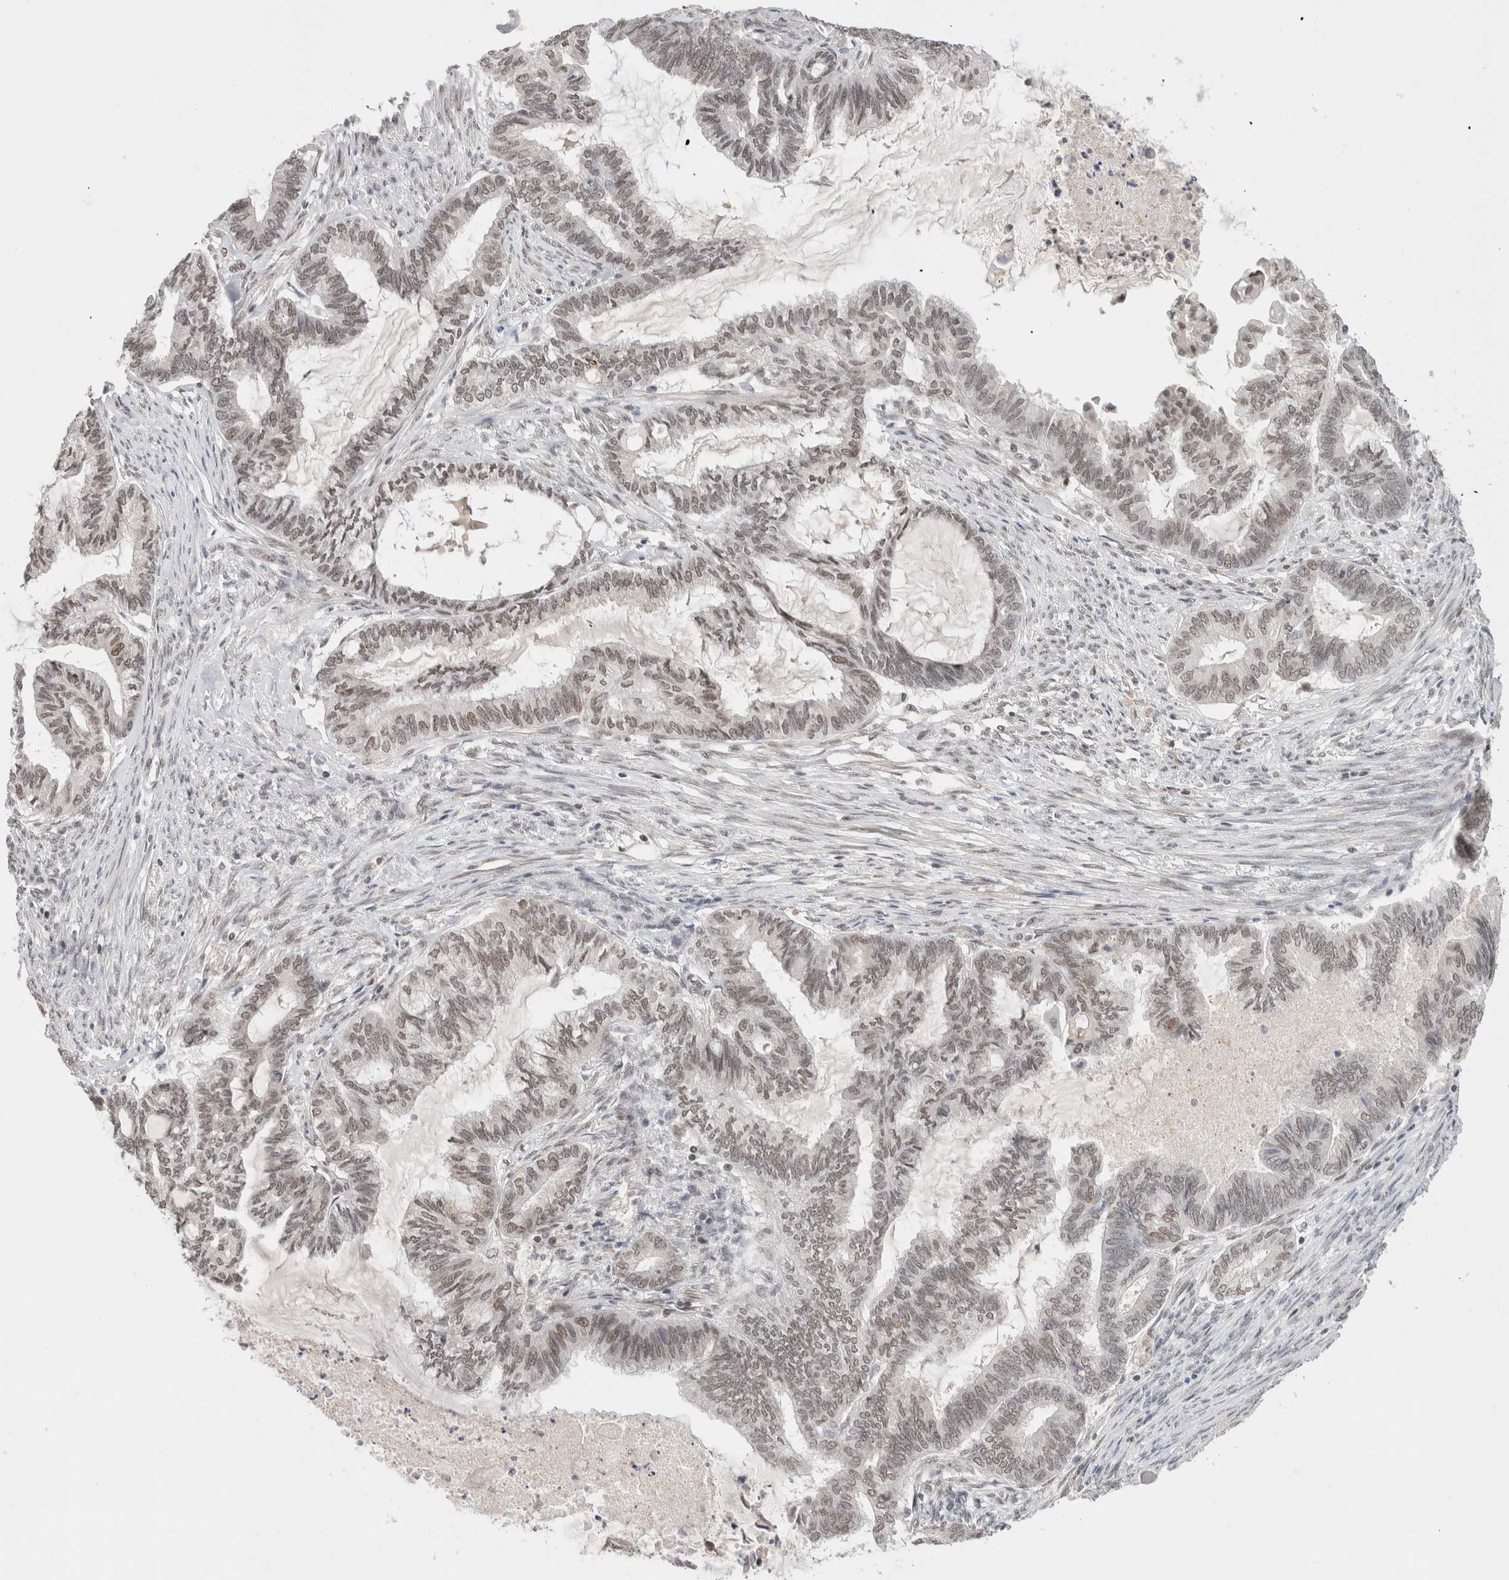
{"staining": {"intensity": "weak", "quantity": ">75%", "location": "nuclear"}, "tissue": "endometrial cancer", "cell_type": "Tumor cells", "image_type": "cancer", "snomed": [{"axis": "morphology", "description": "Adenocarcinoma, NOS"}, {"axis": "topography", "description": "Endometrium"}], "caption": "Immunohistochemical staining of adenocarcinoma (endometrial) reveals low levels of weak nuclear protein expression in approximately >75% of tumor cells.", "gene": "GATAD2A", "patient": {"sex": "female", "age": 86}}